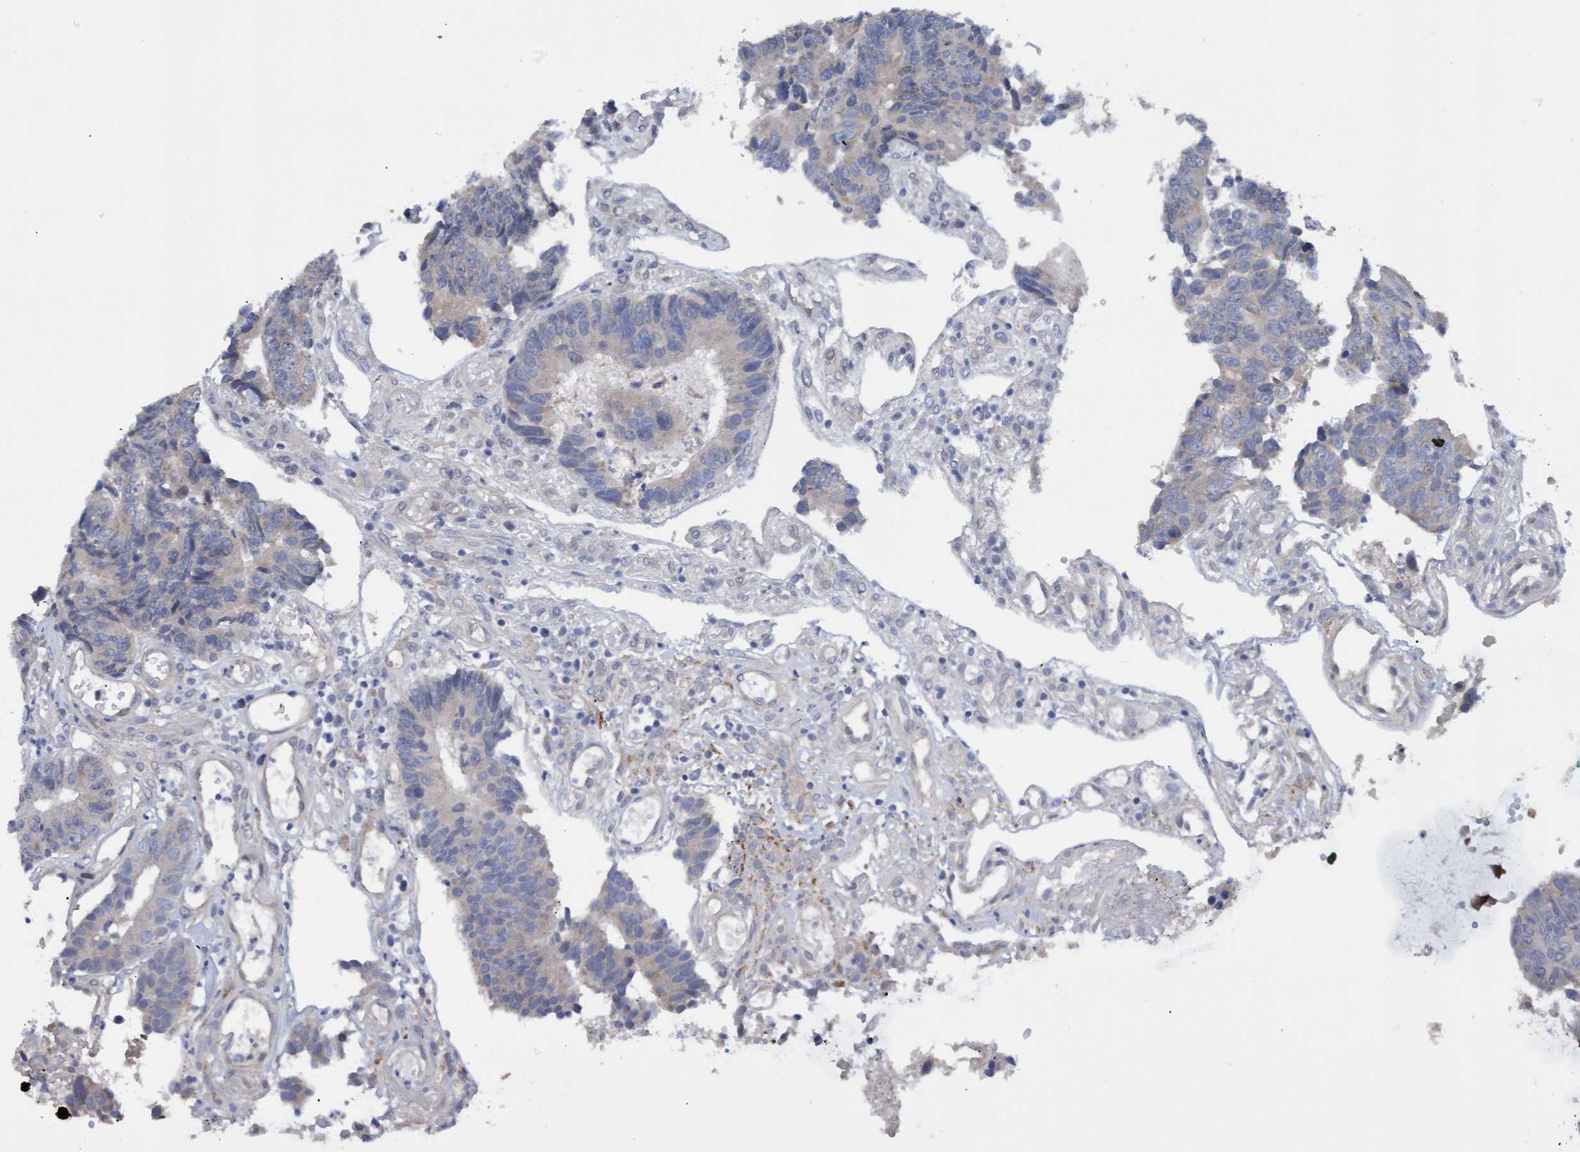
{"staining": {"intensity": "negative", "quantity": "none", "location": "none"}, "tissue": "colorectal cancer", "cell_type": "Tumor cells", "image_type": "cancer", "snomed": [{"axis": "morphology", "description": "Adenocarcinoma, NOS"}, {"axis": "topography", "description": "Rectum"}], "caption": "Protein analysis of adenocarcinoma (colorectal) demonstrates no significant expression in tumor cells.", "gene": "STXBP1", "patient": {"sex": "male", "age": 84}}